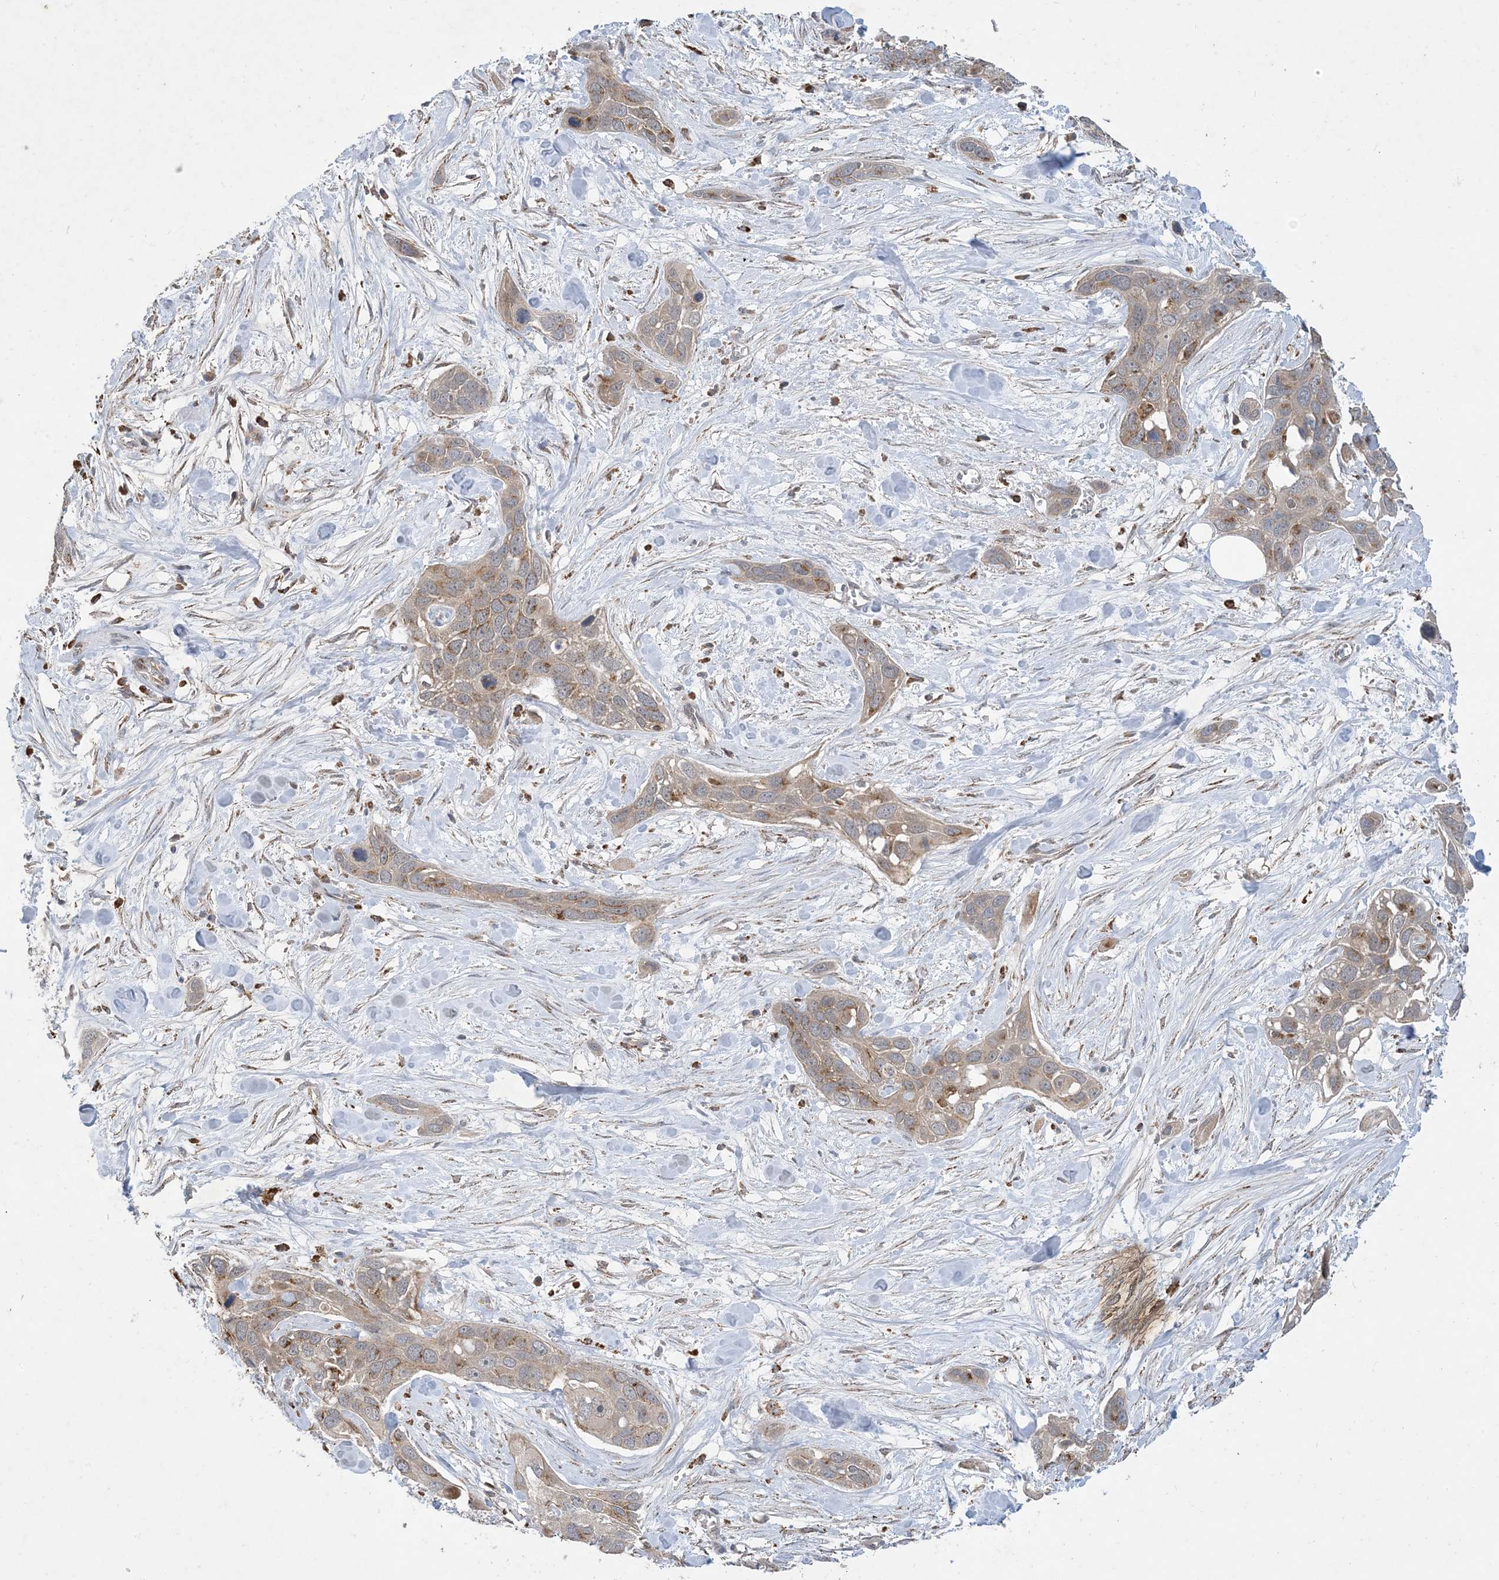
{"staining": {"intensity": "weak", "quantity": "25%-75%", "location": "cytoplasmic/membranous"}, "tissue": "pancreatic cancer", "cell_type": "Tumor cells", "image_type": "cancer", "snomed": [{"axis": "morphology", "description": "Adenocarcinoma, NOS"}, {"axis": "topography", "description": "Pancreas"}], "caption": "Immunohistochemistry (IHC) staining of pancreatic cancer, which displays low levels of weak cytoplasmic/membranous positivity in approximately 25%-75% of tumor cells indicating weak cytoplasmic/membranous protein expression. The staining was performed using DAB (brown) for protein detection and nuclei were counterstained in hematoxylin (blue).", "gene": "MRPS18A", "patient": {"sex": "female", "age": 60}}